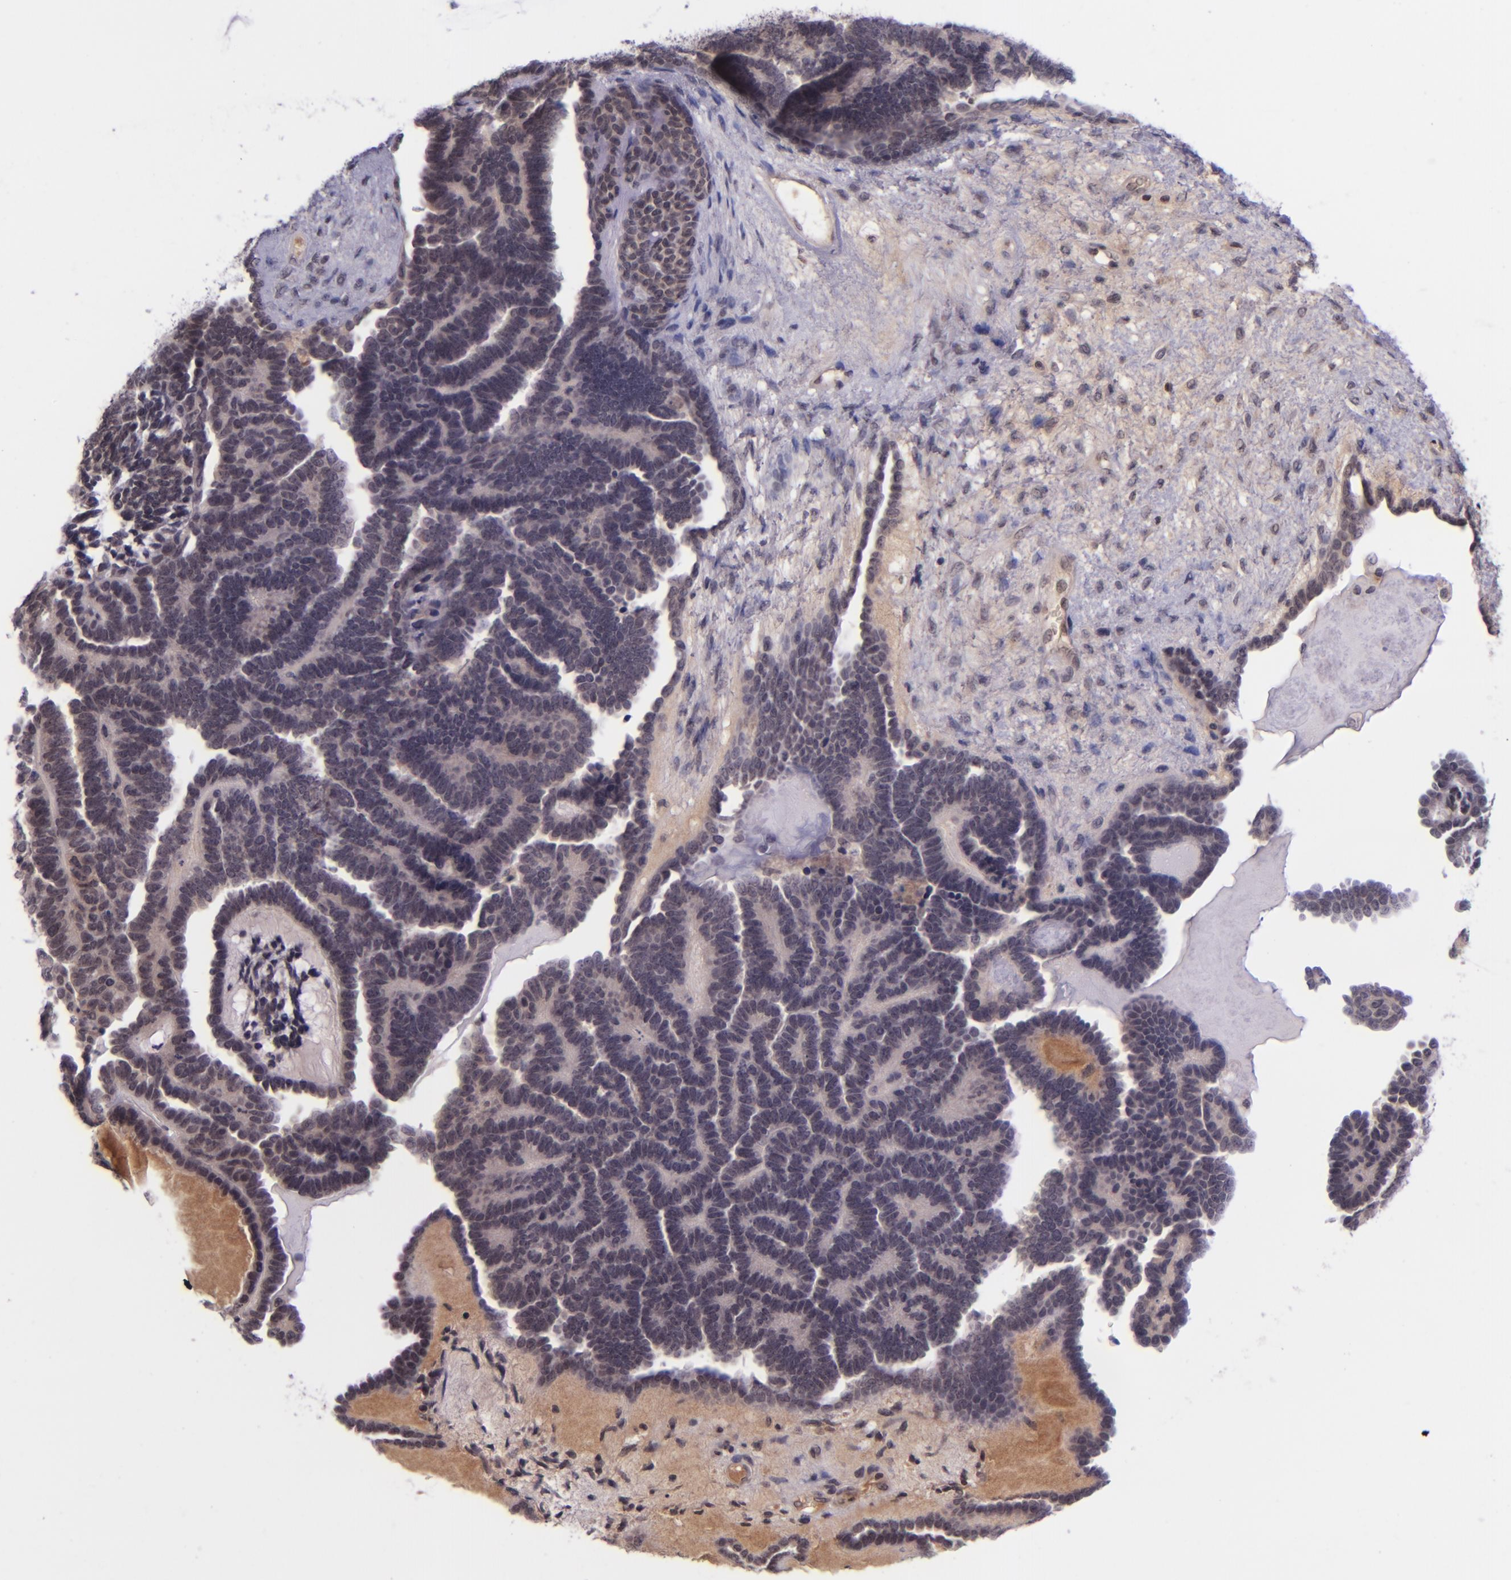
{"staining": {"intensity": "weak", "quantity": "25%-75%", "location": "cytoplasmic/membranous"}, "tissue": "endometrial cancer", "cell_type": "Tumor cells", "image_type": "cancer", "snomed": [{"axis": "morphology", "description": "Neoplasm, malignant, NOS"}, {"axis": "topography", "description": "Endometrium"}], "caption": "The photomicrograph exhibits a brown stain indicating the presence of a protein in the cytoplasmic/membranous of tumor cells in malignant neoplasm (endometrial).", "gene": "SELL", "patient": {"sex": "female", "age": 74}}